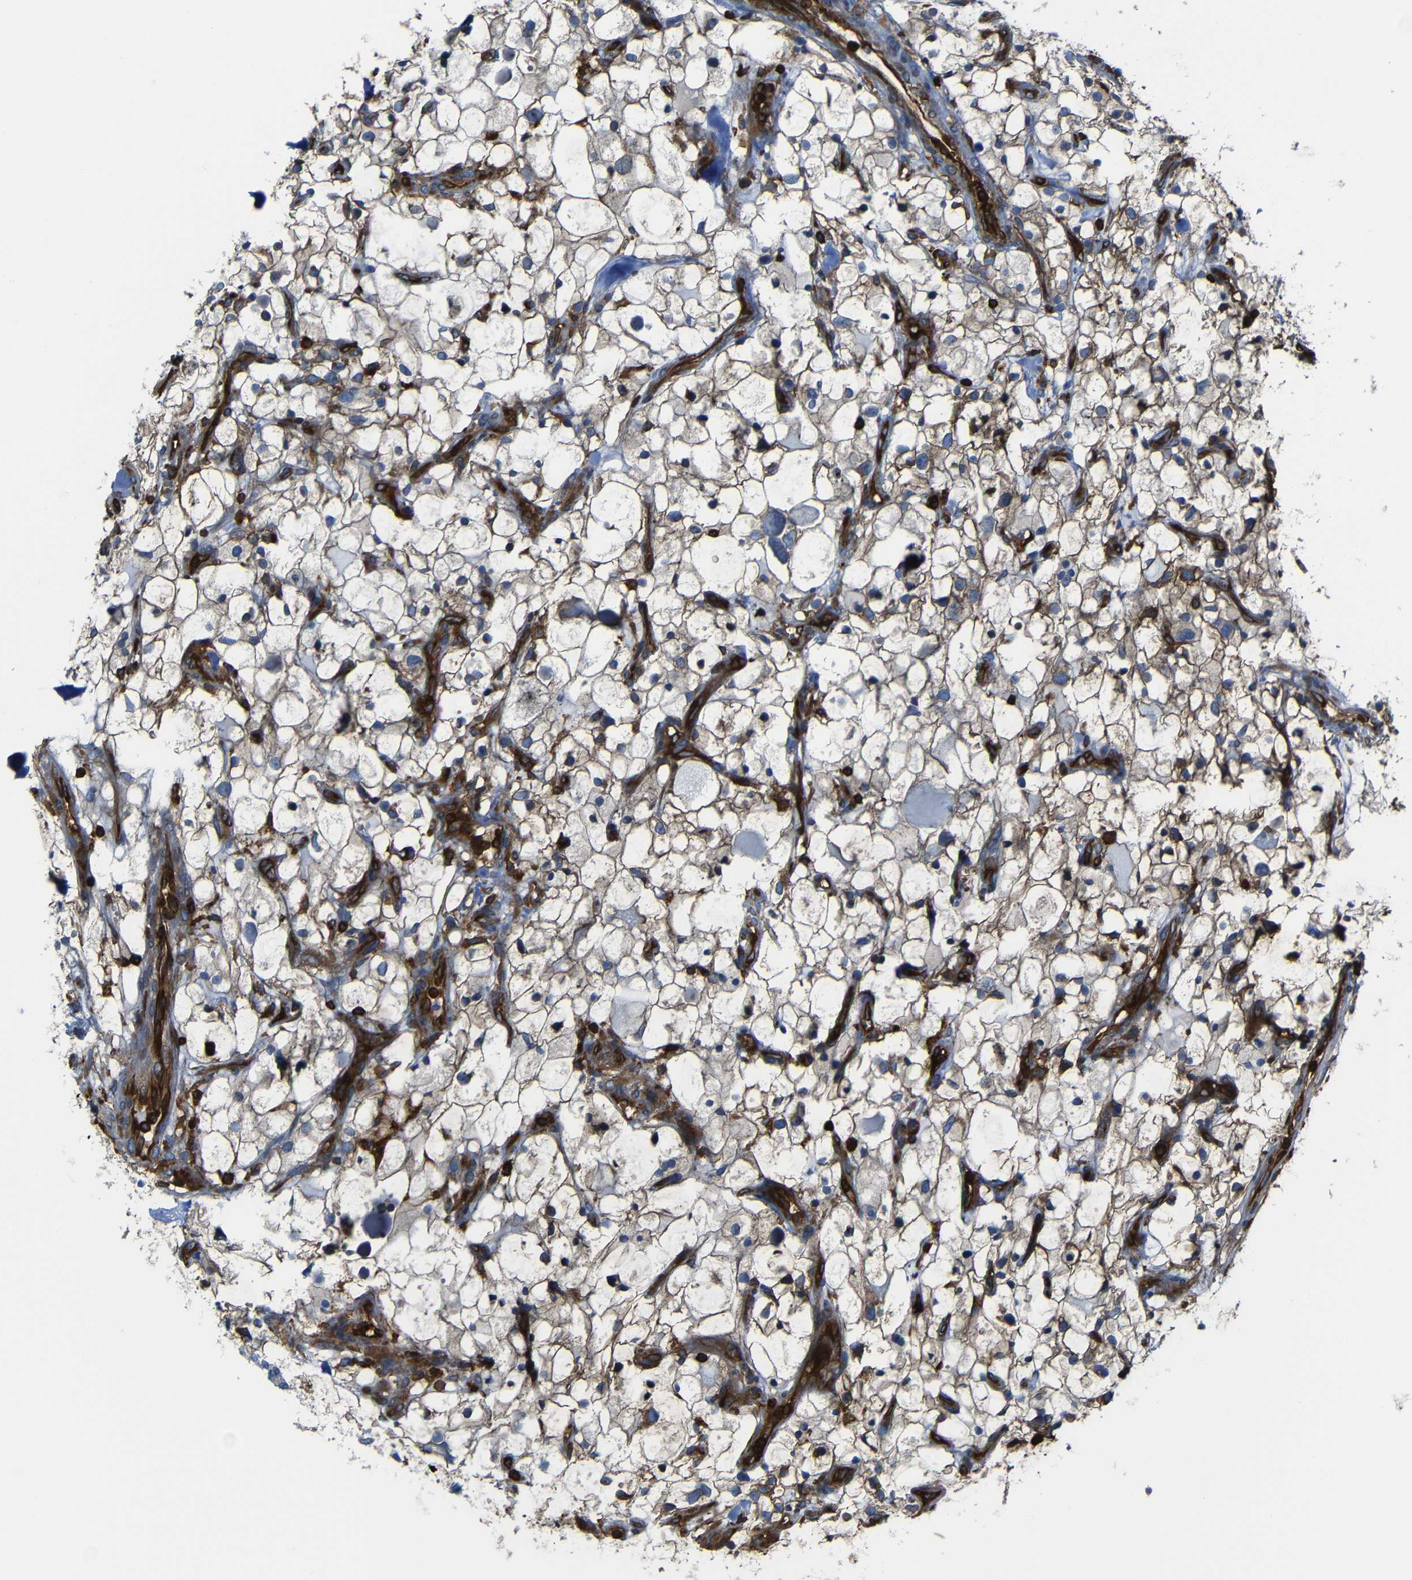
{"staining": {"intensity": "weak", "quantity": ">75%", "location": "cytoplasmic/membranous"}, "tissue": "renal cancer", "cell_type": "Tumor cells", "image_type": "cancer", "snomed": [{"axis": "morphology", "description": "Adenocarcinoma, NOS"}, {"axis": "topography", "description": "Kidney"}], "caption": "DAB (3,3'-diaminobenzidine) immunohistochemical staining of human renal adenocarcinoma reveals weak cytoplasmic/membranous protein positivity in approximately >75% of tumor cells. (IHC, brightfield microscopy, high magnification).", "gene": "ARHGEF1", "patient": {"sex": "female", "age": 60}}